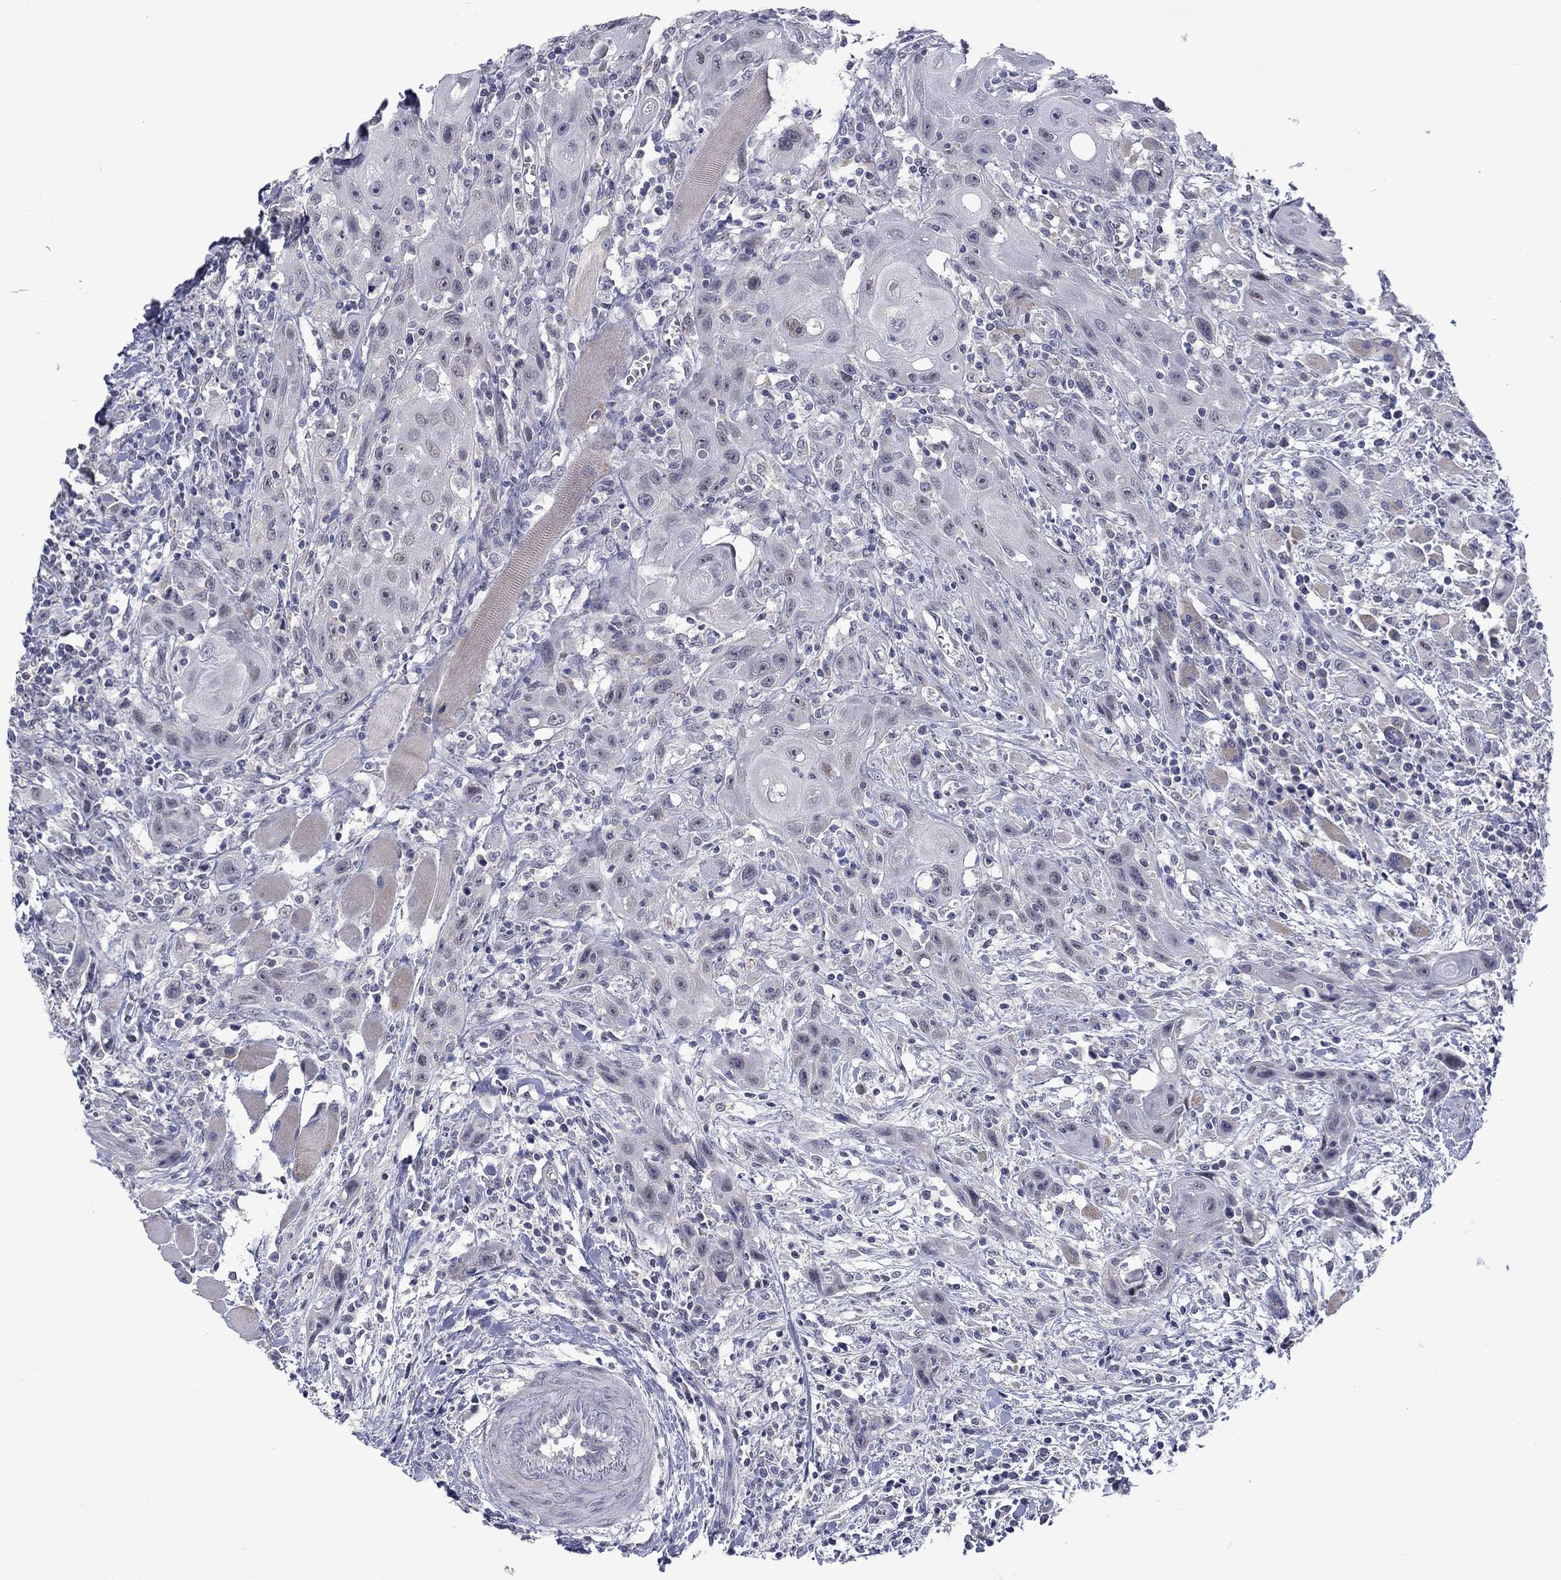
{"staining": {"intensity": "negative", "quantity": "none", "location": "none"}, "tissue": "head and neck cancer", "cell_type": "Tumor cells", "image_type": "cancer", "snomed": [{"axis": "morphology", "description": "Normal tissue, NOS"}, {"axis": "morphology", "description": "Squamous cell carcinoma, NOS"}, {"axis": "topography", "description": "Oral tissue"}, {"axis": "topography", "description": "Head-Neck"}], "caption": "Squamous cell carcinoma (head and neck) was stained to show a protein in brown. There is no significant staining in tumor cells. Brightfield microscopy of IHC stained with DAB (3,3'-diaminobenzidine) (brown) and hematoxylin (blue), captured at high magnification.", "gene": "KCNJ16", "patient": {"sex": "male", "age": 71}}